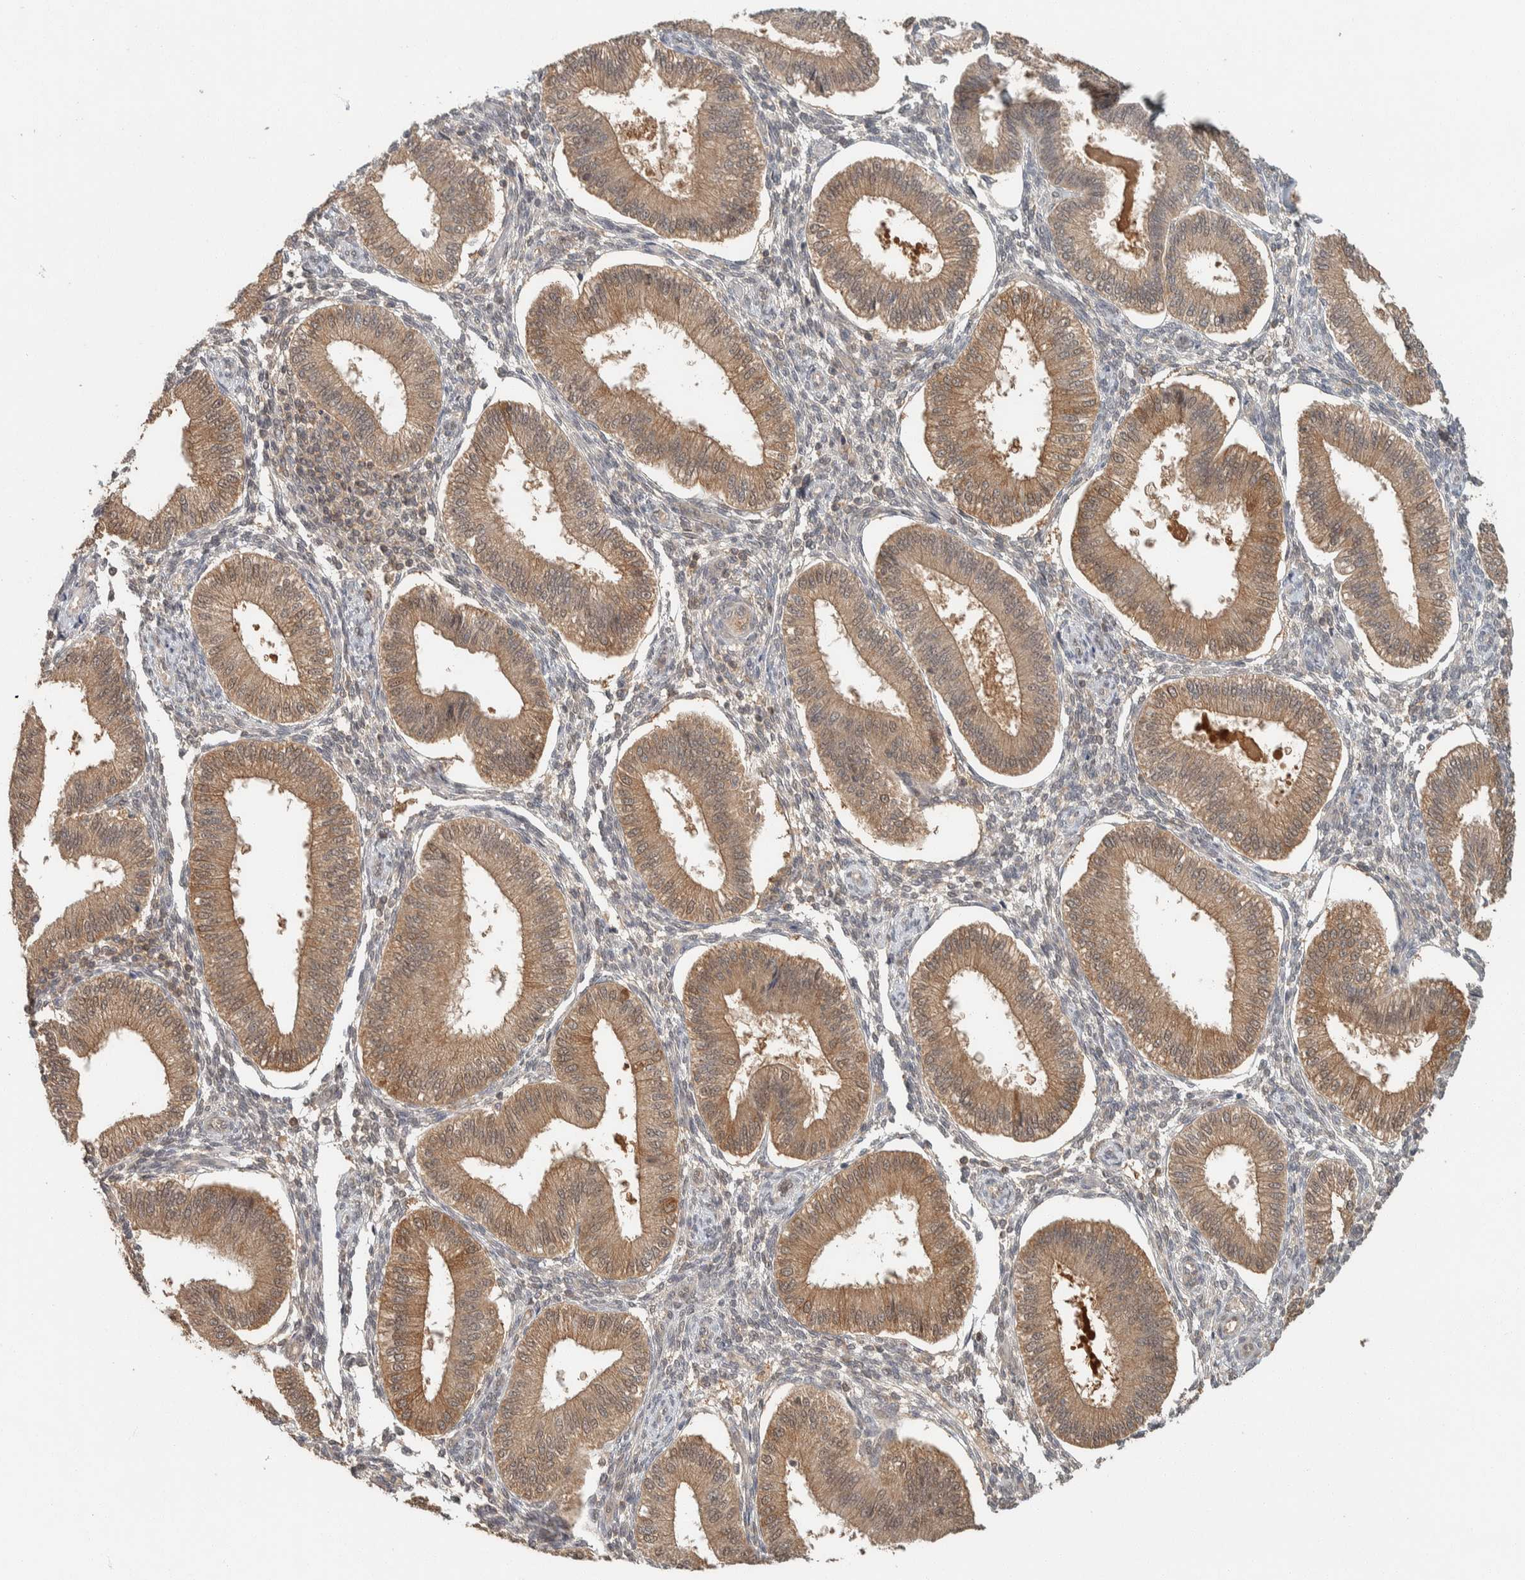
{"staining": {"intensity": "weak", "quantity": "25%-75%", "location": "cytoplasmic/membranous,nuclear"}, "tissue": "endometrium", "cell_type": "Cells in endometrial stroma", "image_type": "normal", "snomed": [{"axis": "morphology", "description": "Normal tissue, NOS"}, {"axis": "topography", "description": "Endometrium"}], "caption": "Immunohistochemical staining of benign endometrium displays weak cytoplasmic/membranous,nuclear protein positivity in approximately 25%-75% of cells in endometrial stroma. The protein of interest is stained brown, and the nuclei are stained in blue (DAB (3,3'-diaminobenzidine) IHC with brightfield microscopy, high magnification).", "gene": "ZNF567", "patient": {"sex": "female", "age": 39}}